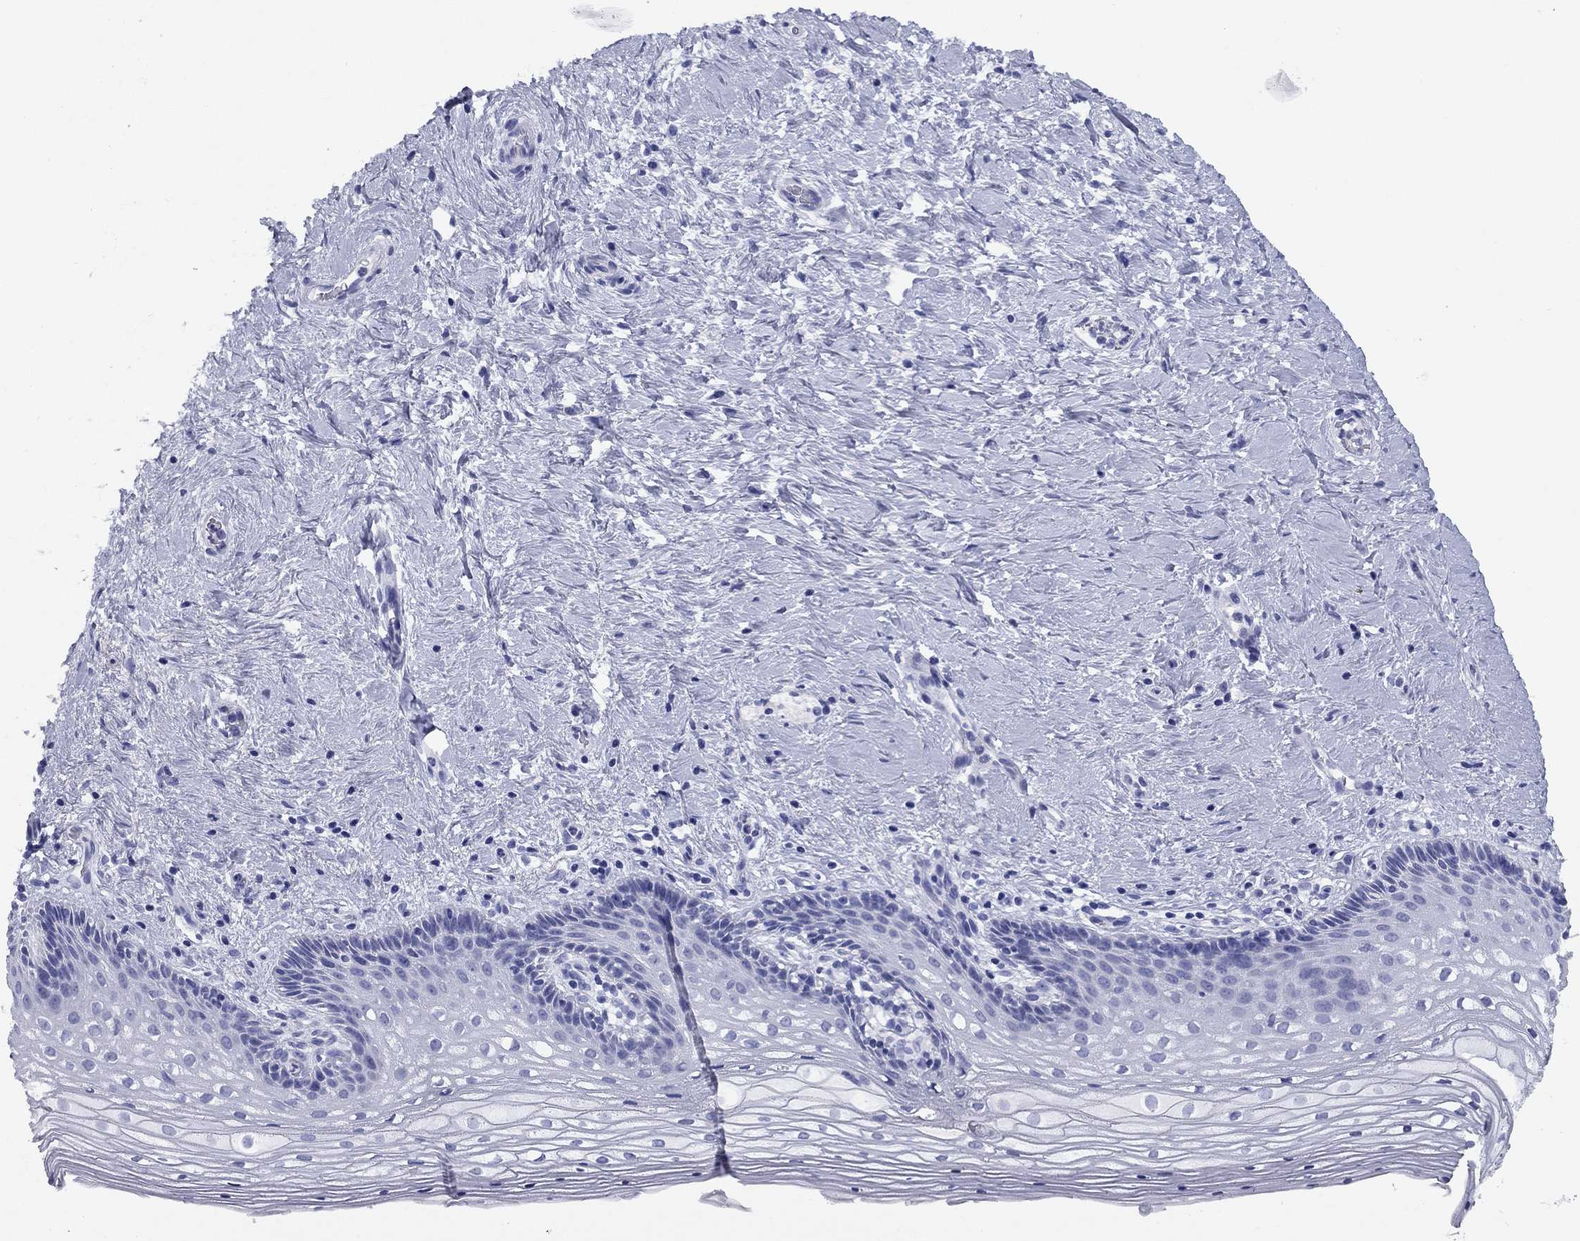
{"staining": {"intensity": "negative", "quantity": "none", "location": "none"}, "tissue": "vagina", "cell_type": "Squamous epithelial cells", "image_type": "normal", "snomed": [{"axis": "morphology", "description": "Normal tissue, NOS"}, {"axis": "topography", "description": "Vagina"}], "caption": "The histopathology image demonstrates no significant positivity in squamous epithelial cells of vagina.", "gene": "NPPA", "patient": {"sex": "female", "age": 45}}